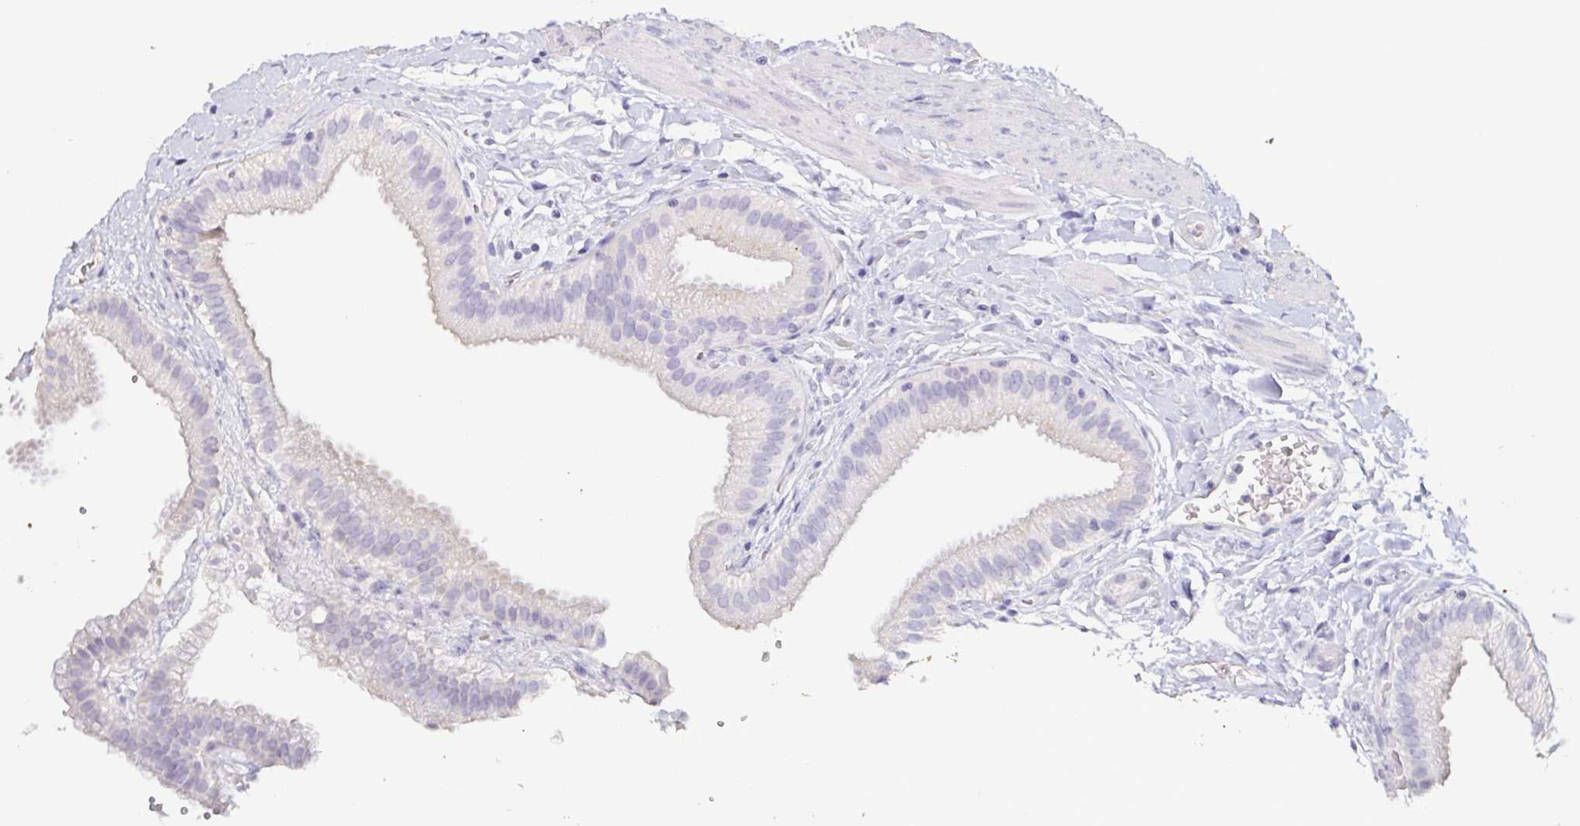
{"staining": {"intensity": "negative", "quantity": "none", "location": "none"}, "tissue": "gallbladder", "cell_type": "Glandular cells", "image_type": "normal", "snomed": [{"axis": "morphology", "description": "Normal tissue, NOS"}, {"axis": "topography", "description": "Gallbladder"}], "caption": "Protein analysis of unremarkable gallbladder exhibits no significant staining in glandular cells.", "gene": "BPIFA2", "patient": {"sex": "female", "age": 63}}